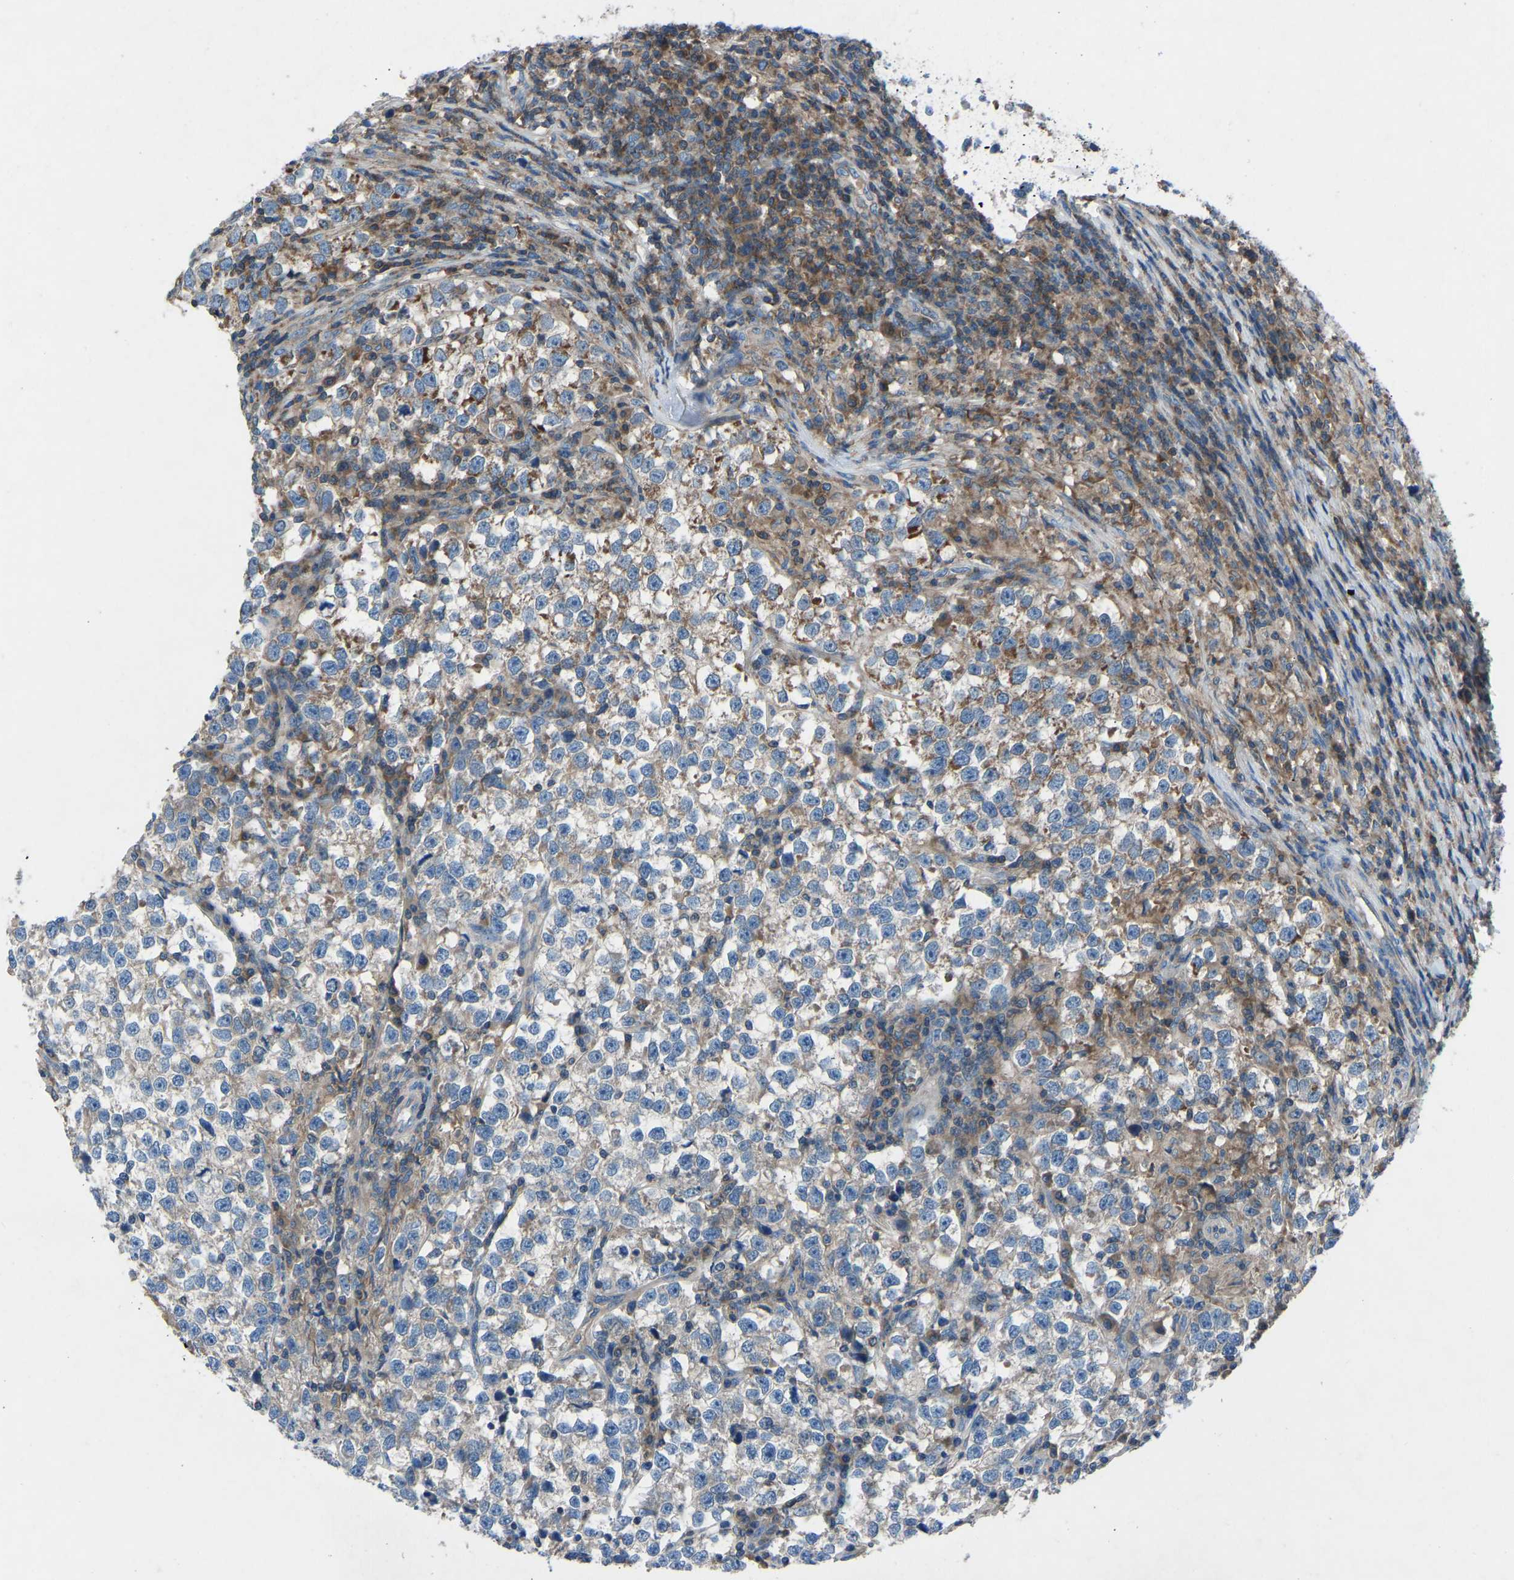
{"staining": {"intensity": "moderate", "quantity": "<25%", "location": "cytoplasmic/membranous"}, "tissue": "testis cancer", "cell_type": "Tumor cells", "image_type": "cancer", "snomed": [{"axis": "morphology", "description": "Normal tissue, NOS"}, {"axis": "morphology", "description": "Seminoma, NOS"}, {"axis": "topography", "description": "Testis"}], "caption": "Immunohistochemical staining of human seminoma (testis) shows moderate cytoplasmic/membranous protein expression in about <25% of tumor cells.", "gene": "GRK6", "patient": {"sex": "male", "age": 43}}